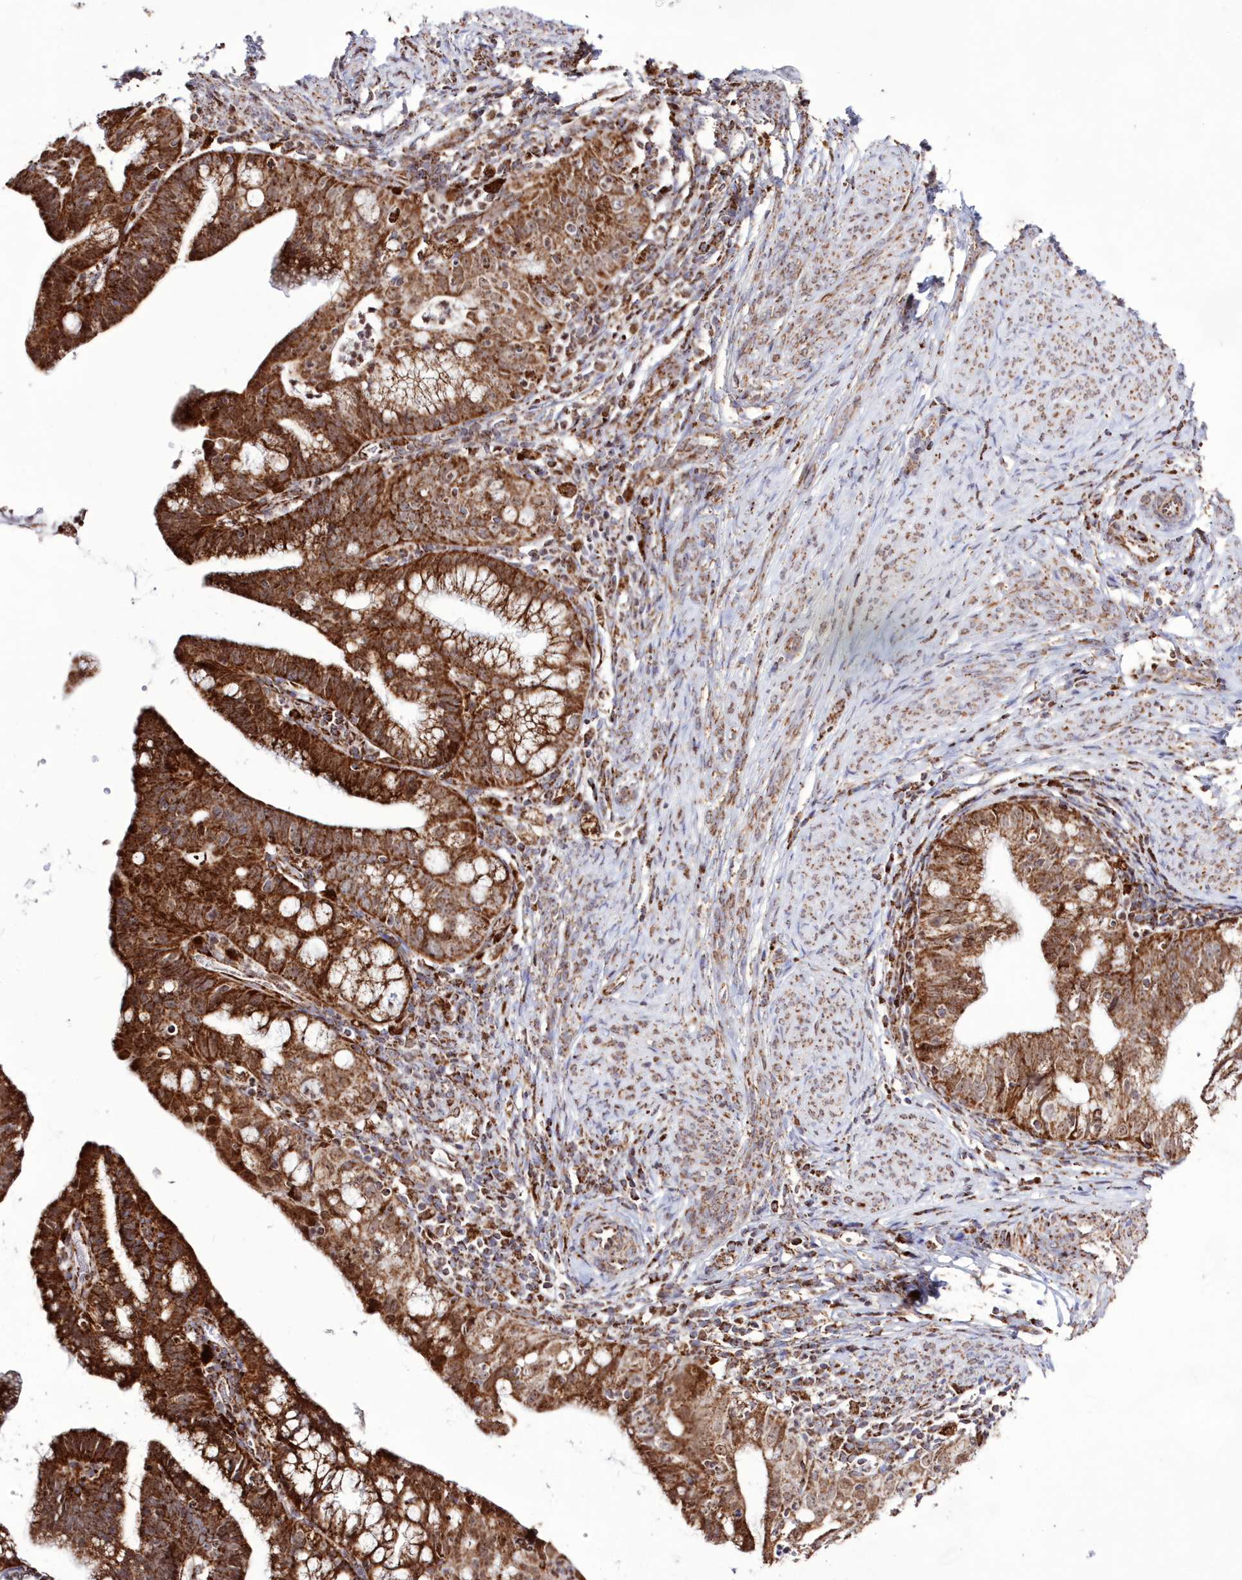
{"staining": {"intensity": "strong", "quantity": ">75%", "location": "cytoplasmic/membranous"}, "tissue": "cervical cancer", "cell_type": "Tumor cells", "image_type": "cancer", "snomed": [{"axis": "morphology", "description": "Adenocarcinoma, NOS"}, {"axis": "topography", "description": "Cervix"}], "caption": "Human cervical cancer stained for a protein (brown) exhibits strong cytoplasmic/membranous positive expression in about >75% of tumor cells.", "gene": "HADHB", "patient": {"sex": "female", "age": 36}}